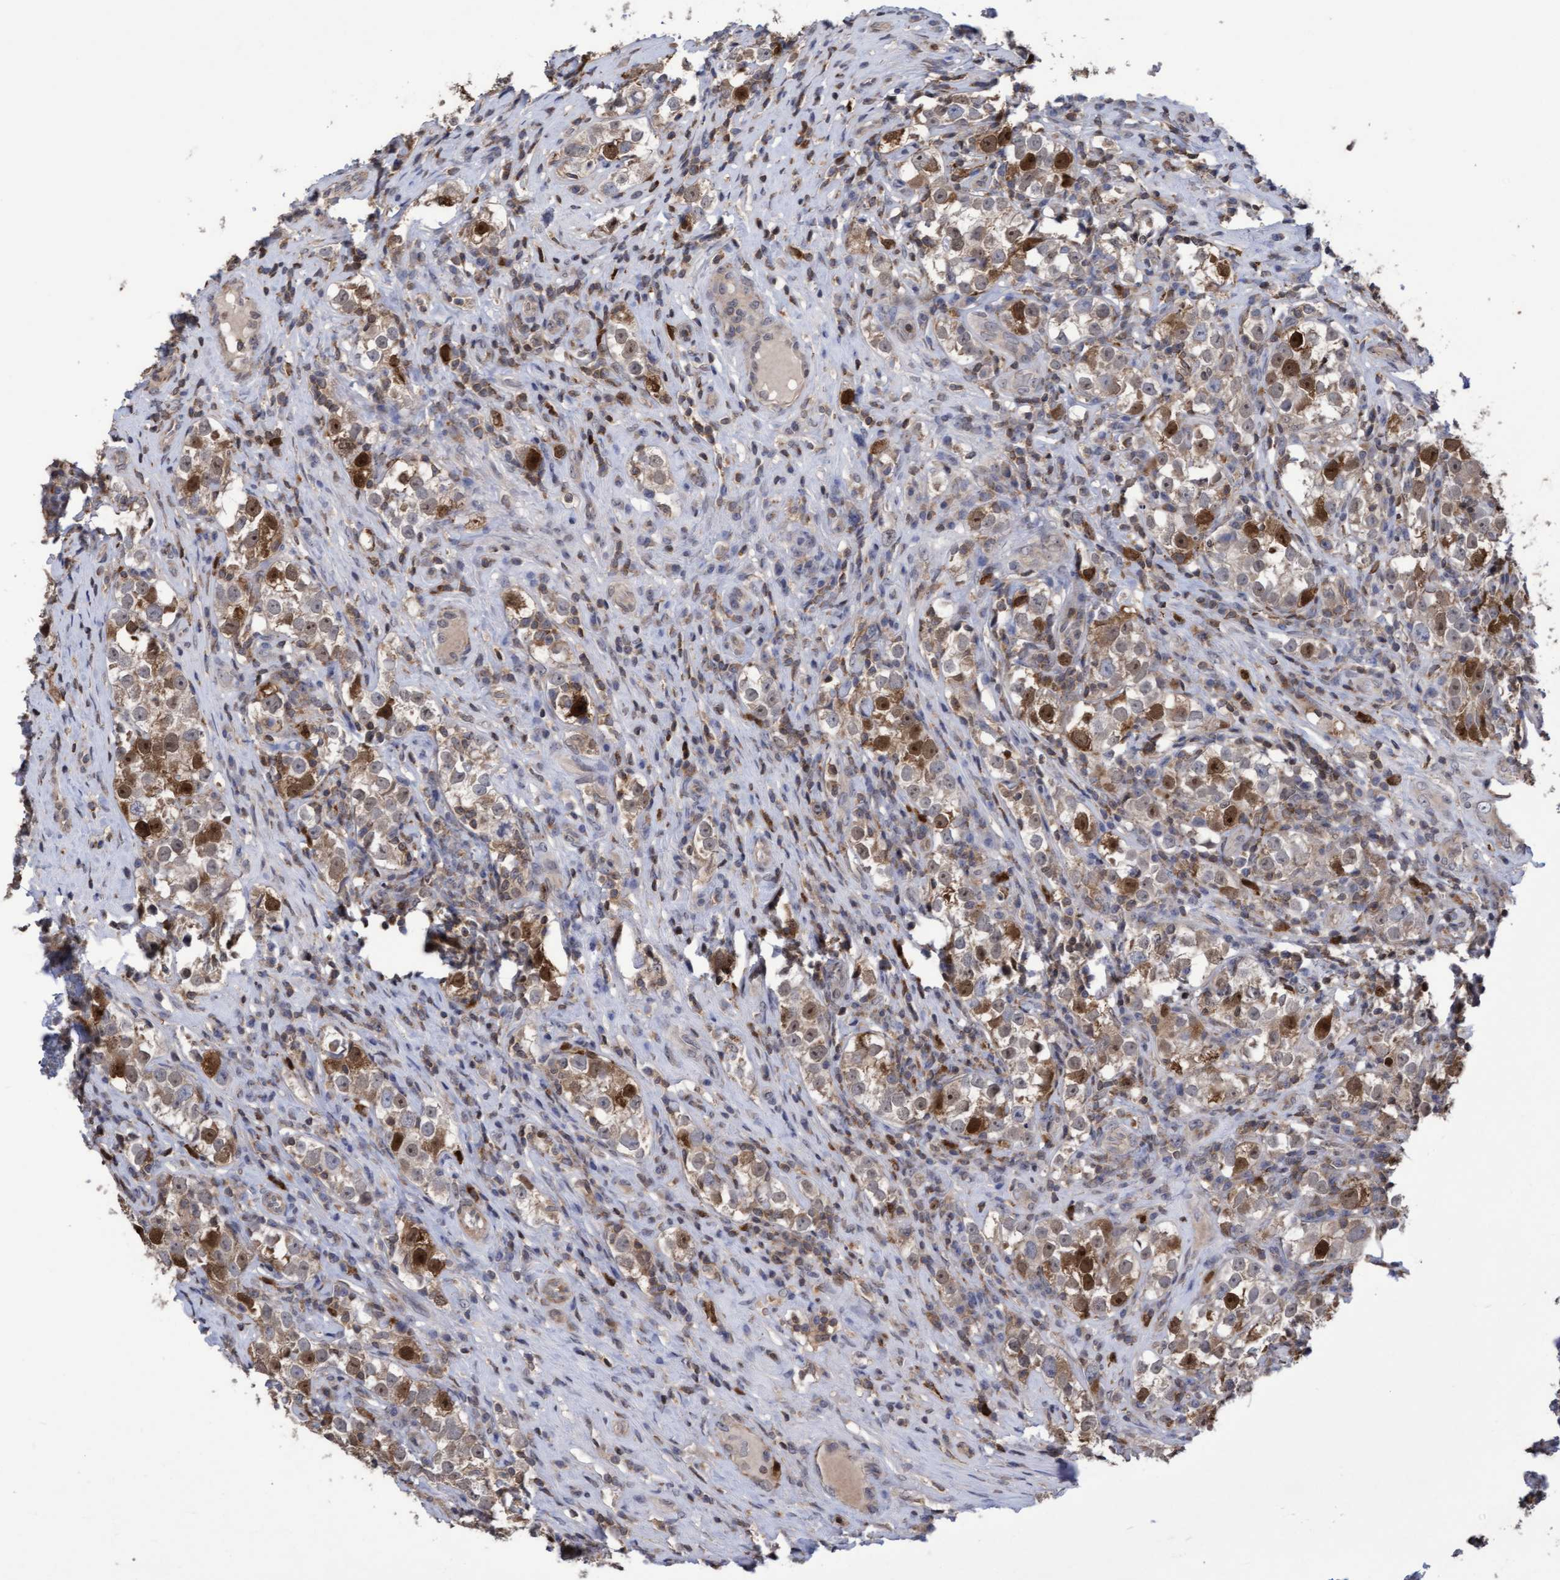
{"staining": {"intensity": "strong", "quantity": "25%-75%", "location": "nuclear"}, "tissue": "testis cancer", "cell_type": "Tumor cells", "image_type": "cancer", "snomed": [{"axis": "morphology", "description": "Normal tissue, NOS"}, {"axis": "morphology", "description": "Seminoma, NOS"}, {"axis": "topography", "description": "Testis"}], "caption": "Protein staining exhibits strong nuclear expression in approximately 25%-75% of tumor cells in testis cancer (seminoma).", "gene": "SLBP", "patient": {"sex": "male", "age": 43}}